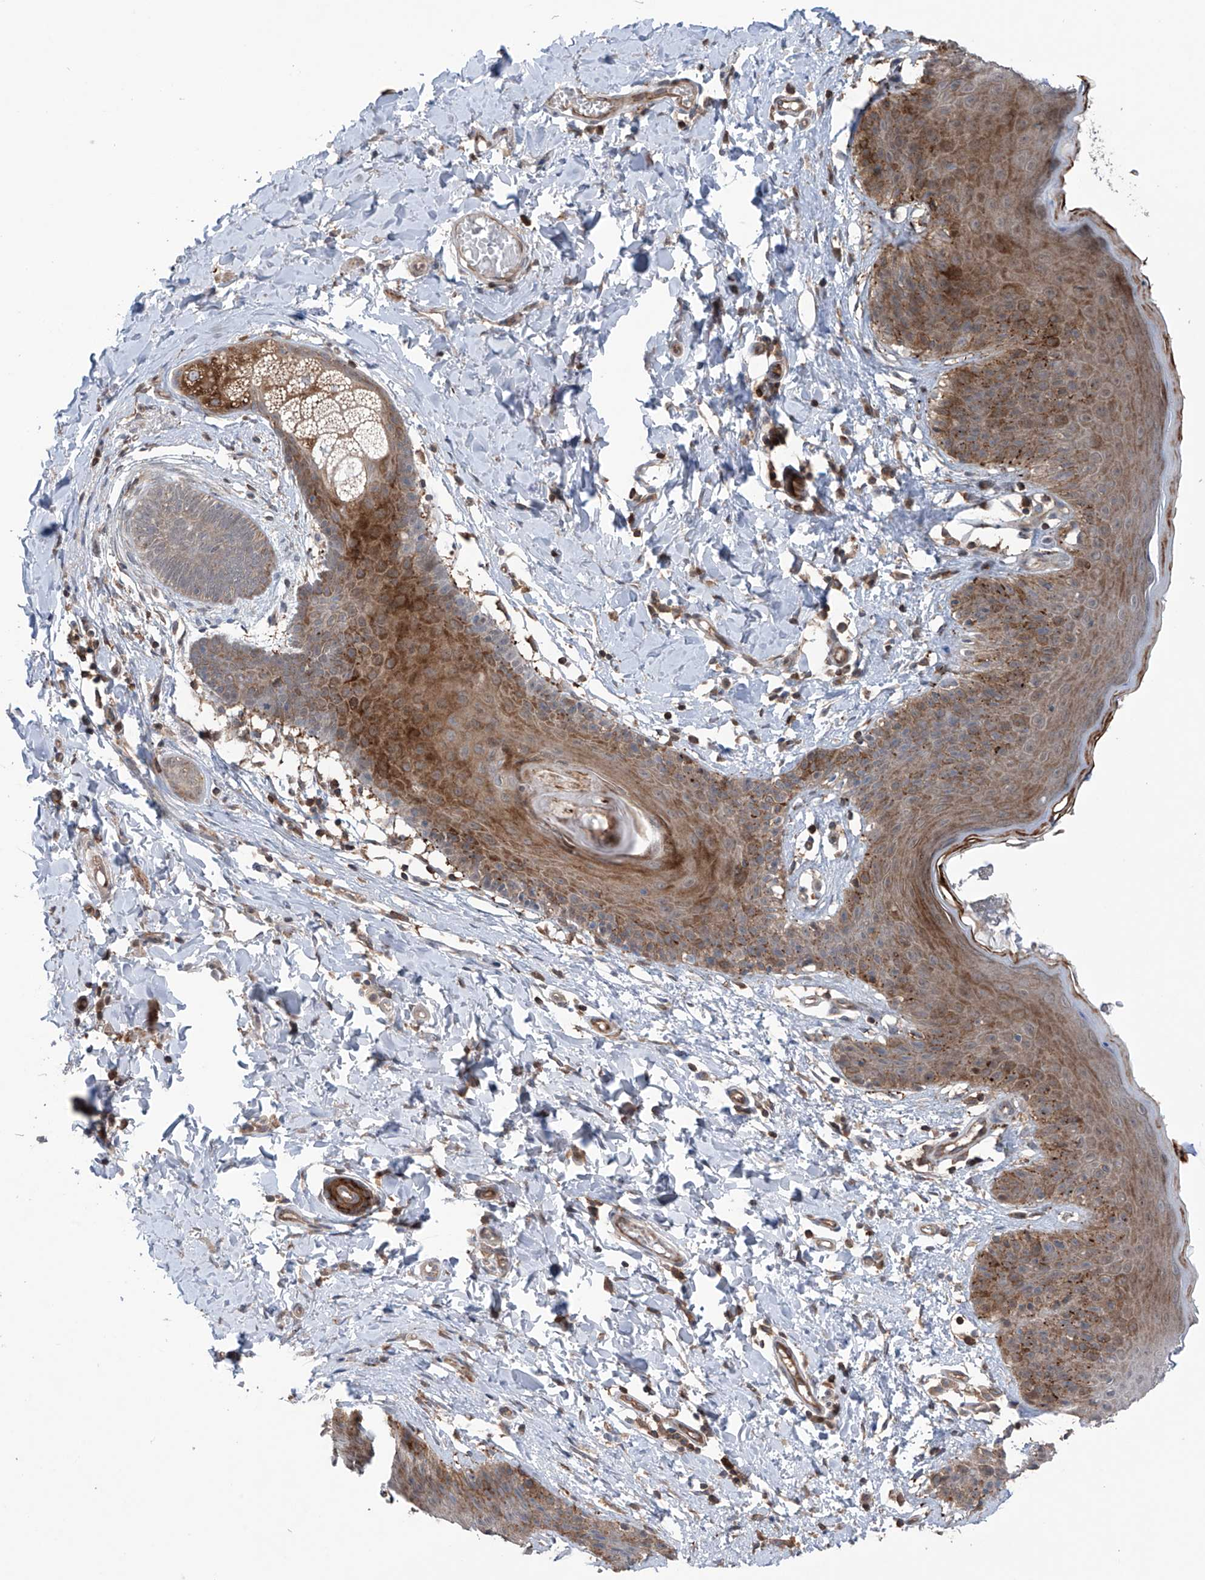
{"staining": {"intensity": "strong", "quantity": ">75%", "location": "cytoplasmic/membranous"}, "tissue": "skin", "cell_type": "Epidermal cells", "image_type": "normal", "snomed": [{"axis": "morphology", "description": "Normal tissue, NOS"}, {"axis": "topography", "description": "Vulva"}], "caption": "Skin stained for a protein (brown) reveals strong cytoplasmic/membranous positive expression in about >75% of epidermal cells.", "gene": "SAMD3", "patient": {"sex": "female", "age": 66}}